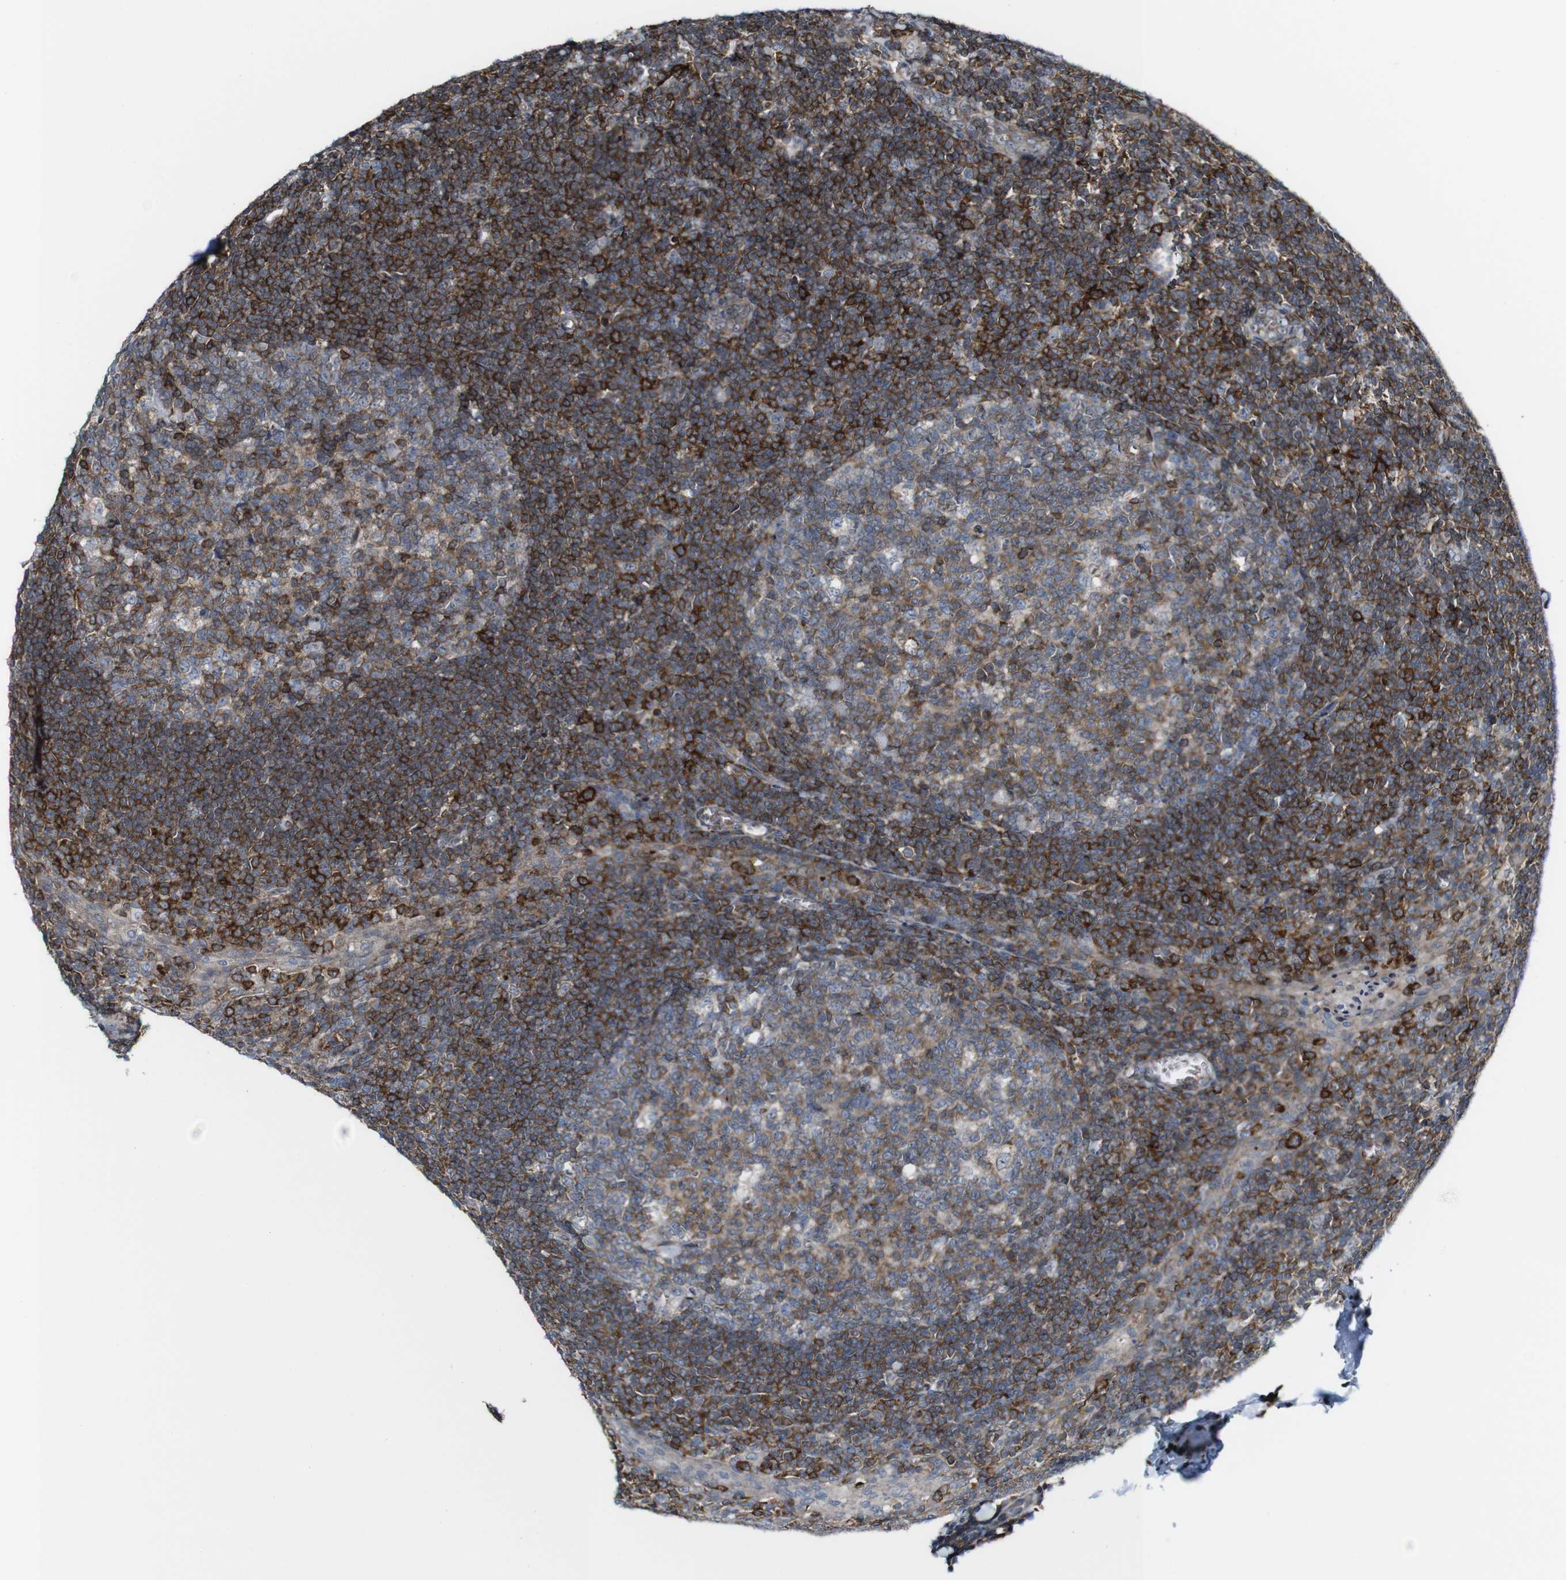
{"staining": {"intensity": "weak", "quantity": ">75%", "location": "cytoplasmic/membranous"}, "tissue": "tonsil", "cell_type": "Germinal center cells", "image_type": "normal", "snomed": [{"axis": "morphology", "description": "Normal tissue, NOS"}, {"axis": "topography", "description": "Tonsil"}], "caption": "Unremarkable tonsil shows weak cytoplasmic/membranous staining in approximately >75% of germinal center cells, visualized by immunohistochemistry.", "gene": "JAK2", "patient": {"sex": "male", "age": 31}}